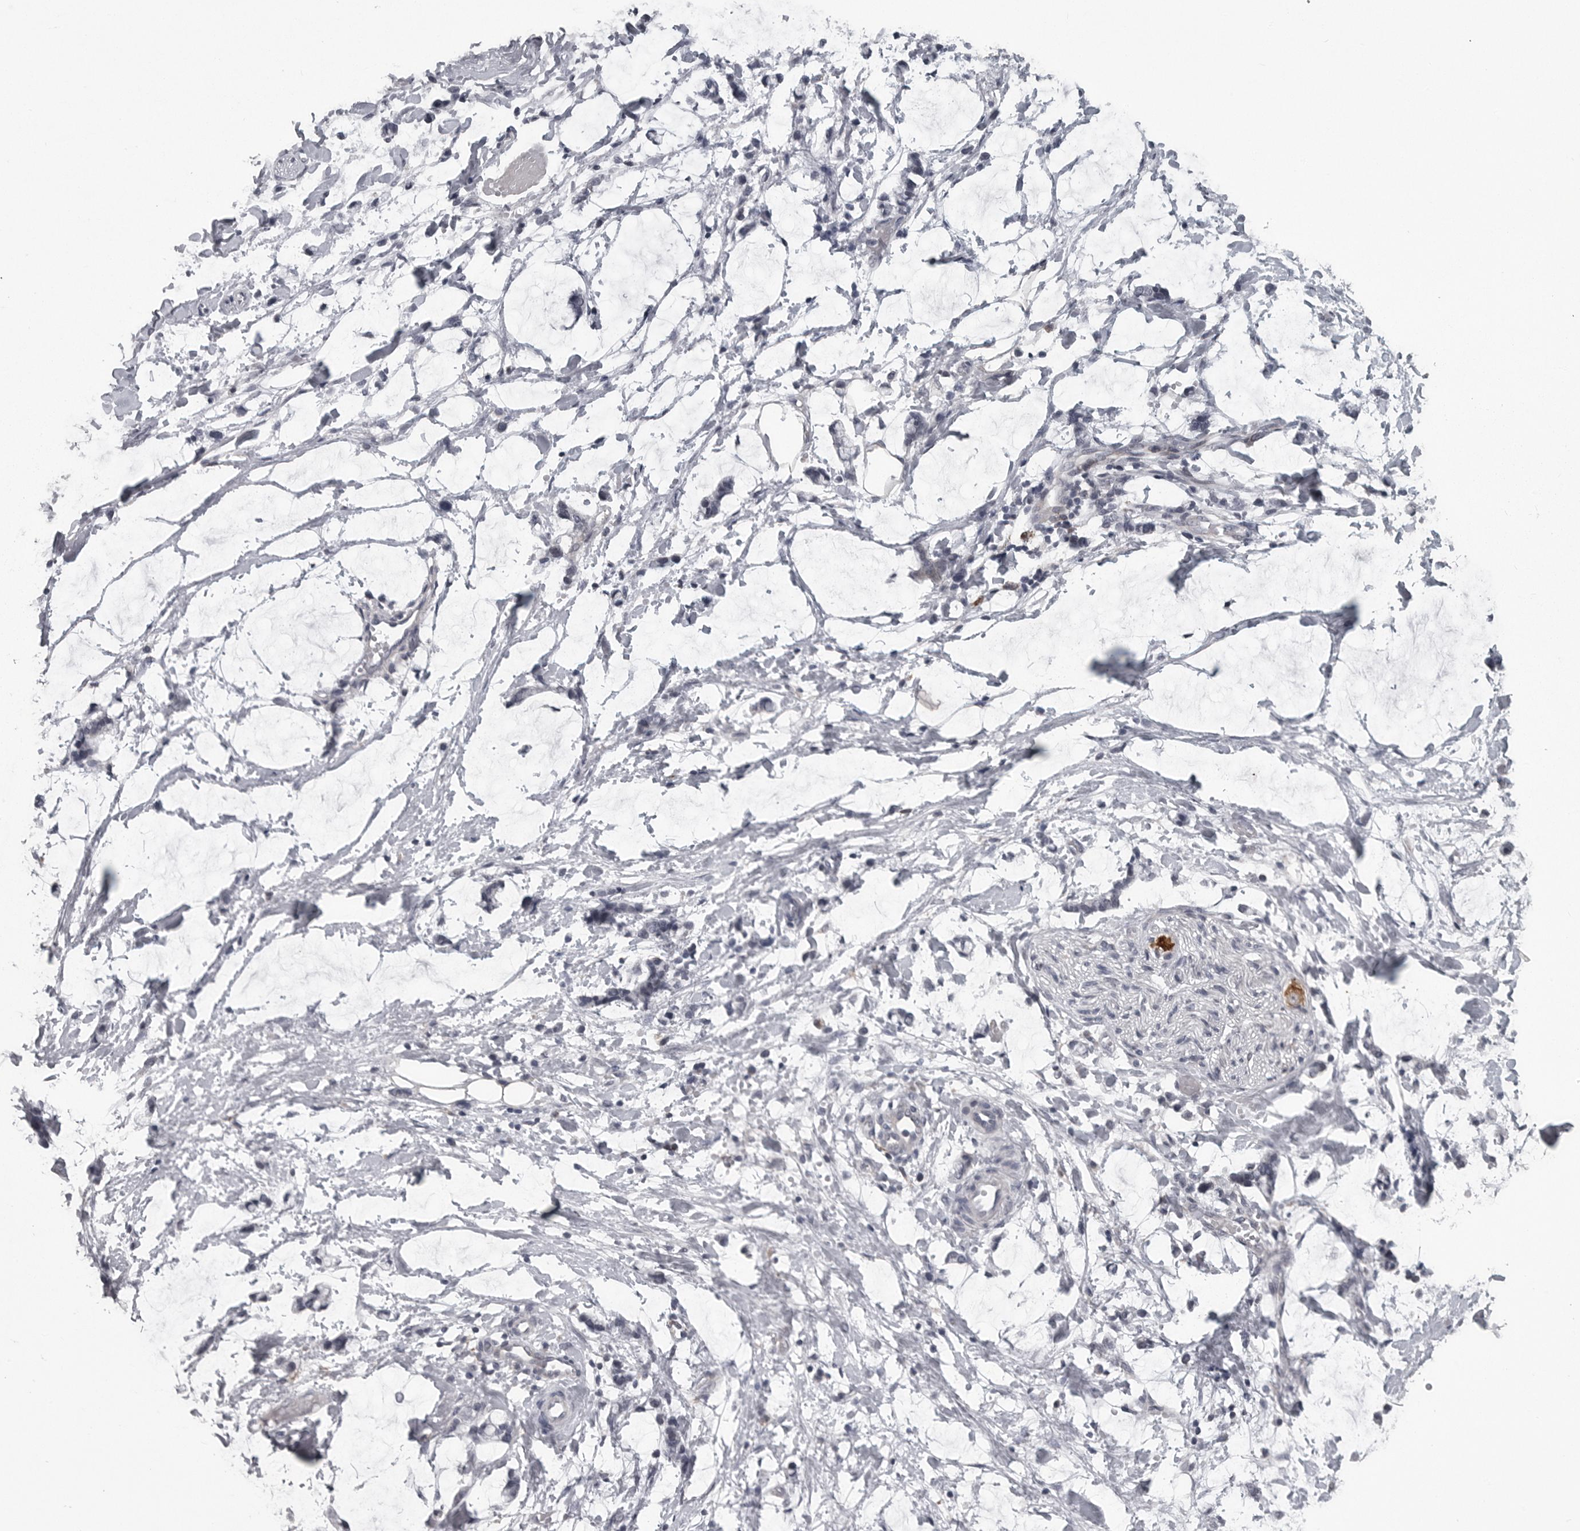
{"staining": {"intensity": "negative", "quantity": "none", "location": "none"}, "tissue": "adipose tissue", "cell_type": "Adipocytes", "image_type": "normal", "snomed": [{"axis": "morphology", "description": "Normal tissue, NOS"}, {"axis": "morphology", "description": "Adenocarcinoma, NOS"}, {"axis": "topography", "description": "Colon"}, {"axis": "topography", "description": "Peripheral nerve tissue"}], "caption": "Immunohistochemical staining of normal human adipose tissue shows no significant staining in adipocytes.", "gene": "LYSMD1", "patient": {"sex": "male", "age": 14}}